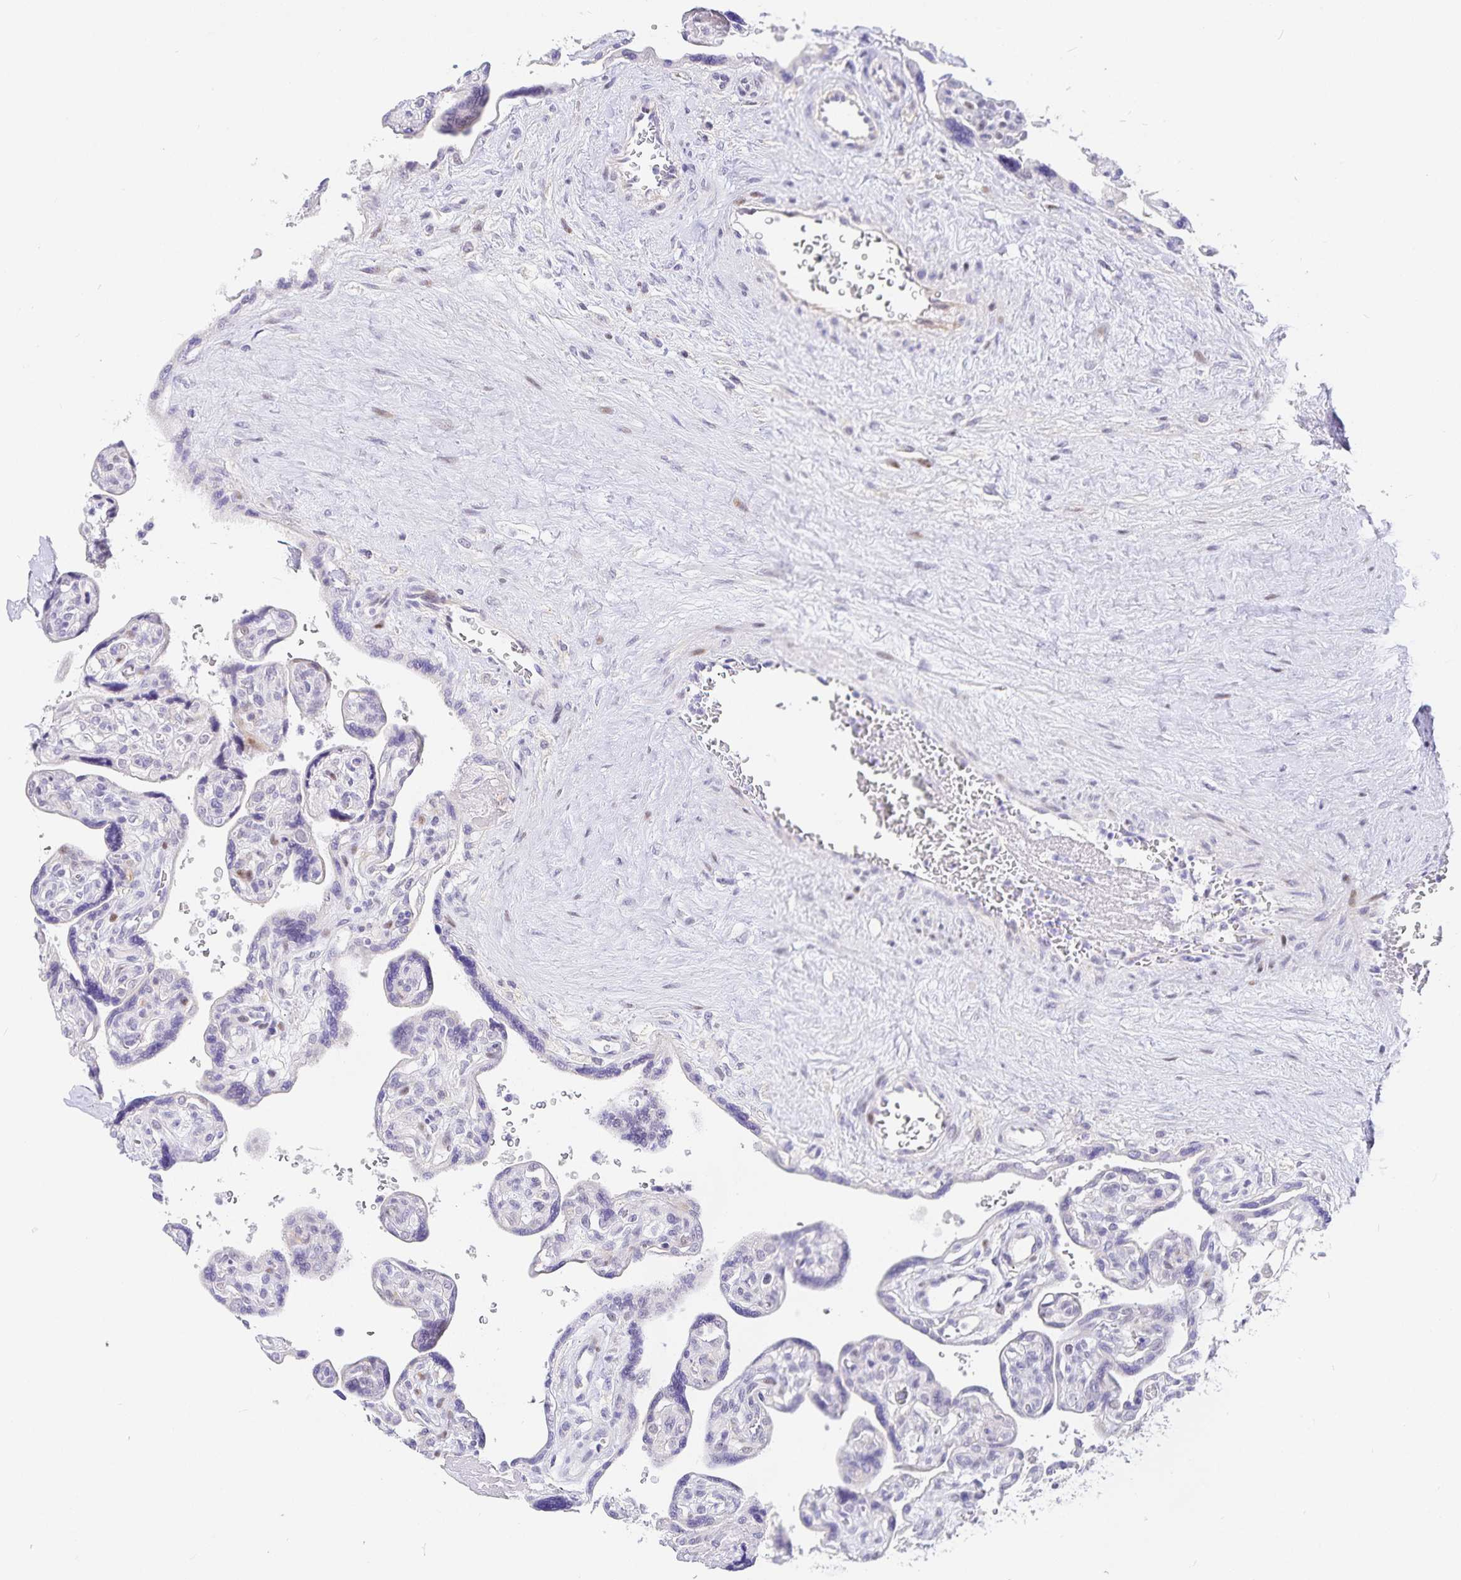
{"staining": {"intensity": "moderate", "quantity": "<25%", "location": "cytoplasmic/membranous"}, "tissue": "placenta", "cell_type": "Decidual cells", "image_type": "normal", "snomed": [{"axis": "morphology", "description": "Normal tissue, NOS"}, {"axis": "topography", "description": "Placenta"}], "caption": "Unremarkable placenta reveals moderate cytoplasmic/membranous staining in about <25% of decidual cells.", "gene": "KBTBD13", "patient": {"sex": "female", "age": 39}}